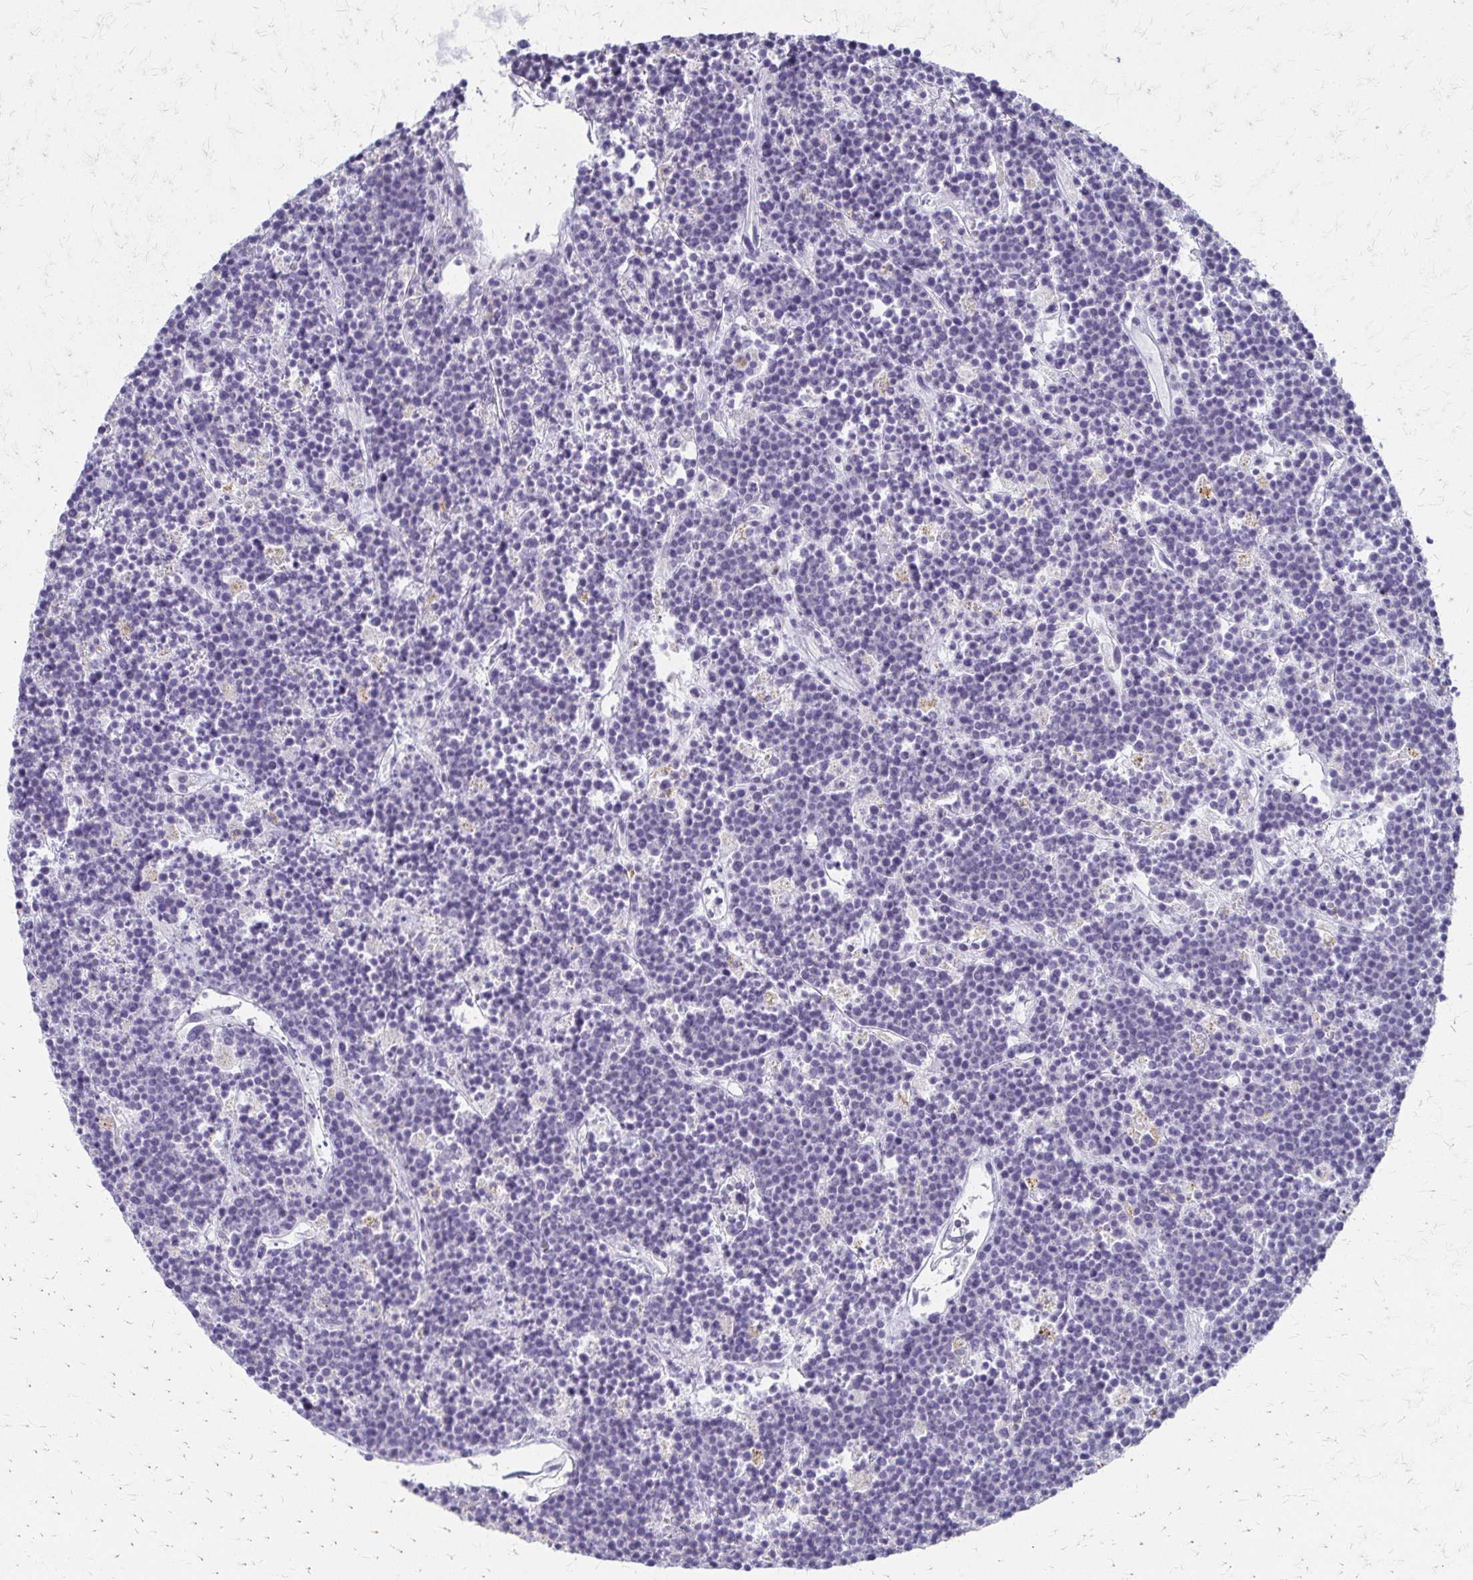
{"staining": {"intensity": "negative", "quantity": "none", "location": "none"}, "tissue": "lymphoma", "cell_type": "Tumor cells", "image_type": "cancer", "snomed": [{"axis": "morphology", "description": "Malignant lymphoma, non-Hodgkin's type, High grade"}, {"axis": "topography", "description": "Ovary"}], "caption": "The image shows no staining of tumor cells in lymphoma.", "gene": "ACP5", "patient": {"sex": "female", "age": 56}}